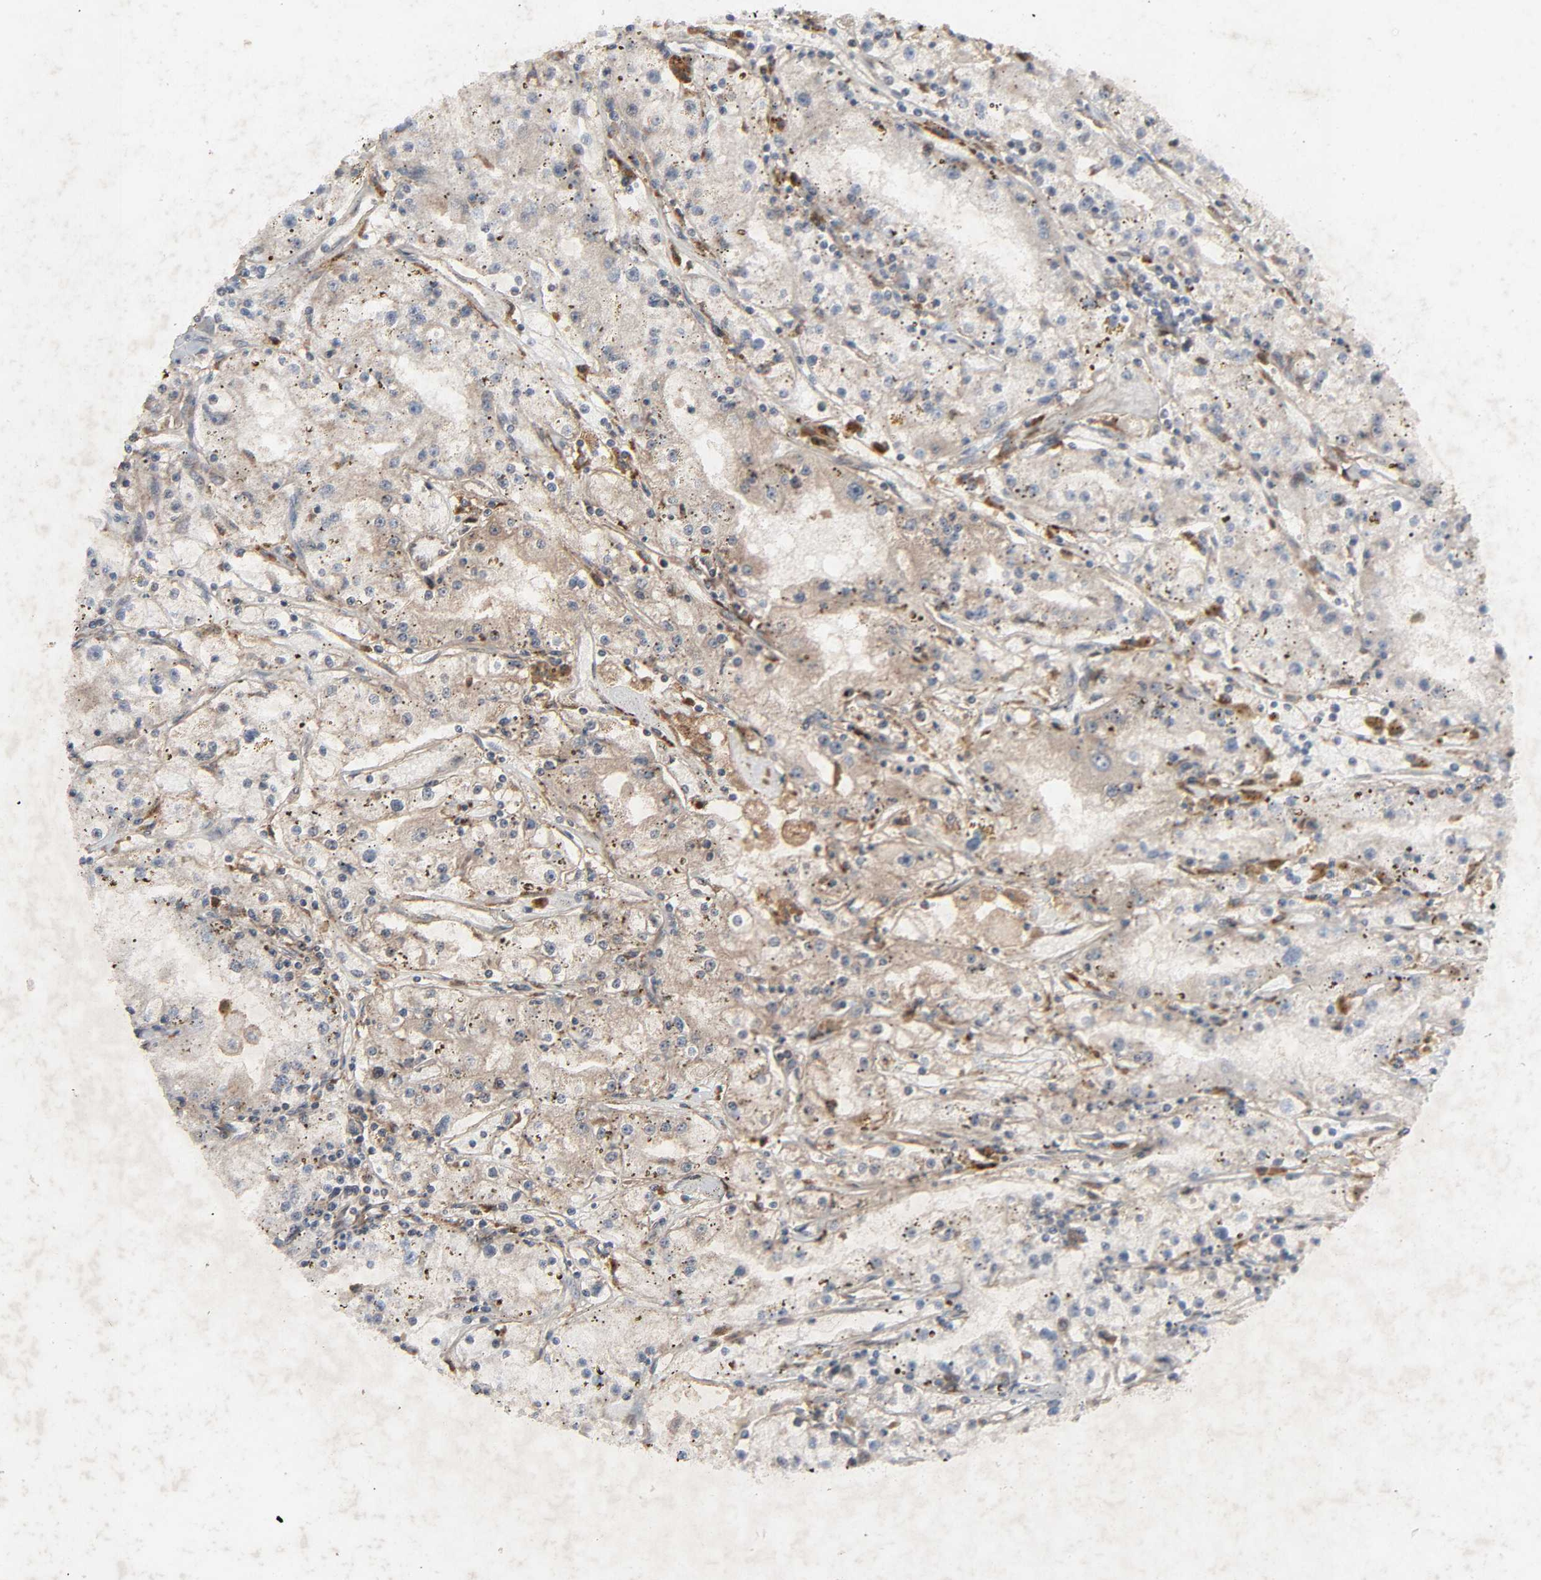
{"staining": {"intensity": "weak", "quantity": "25%-75%", "location": "cytoplasmic/membranous"}, "tissue": "renal cancer", "cell_type": "Tumor cells", "image_type": "cancer", "snomed": [{"axis": "morphology", "description": "Adenocarcinoma, NOS"}, {"axis": "topography", "description": "Kidney"}], "caption": "Brown immunohistochemical staining in human adenocarcinoma (renal) shows weak cytoplasmic/membranous staining in about 25%-75% of tumor cells.", "gene": "ADCY4", "patient": {"sex": "male", "age": 56}}